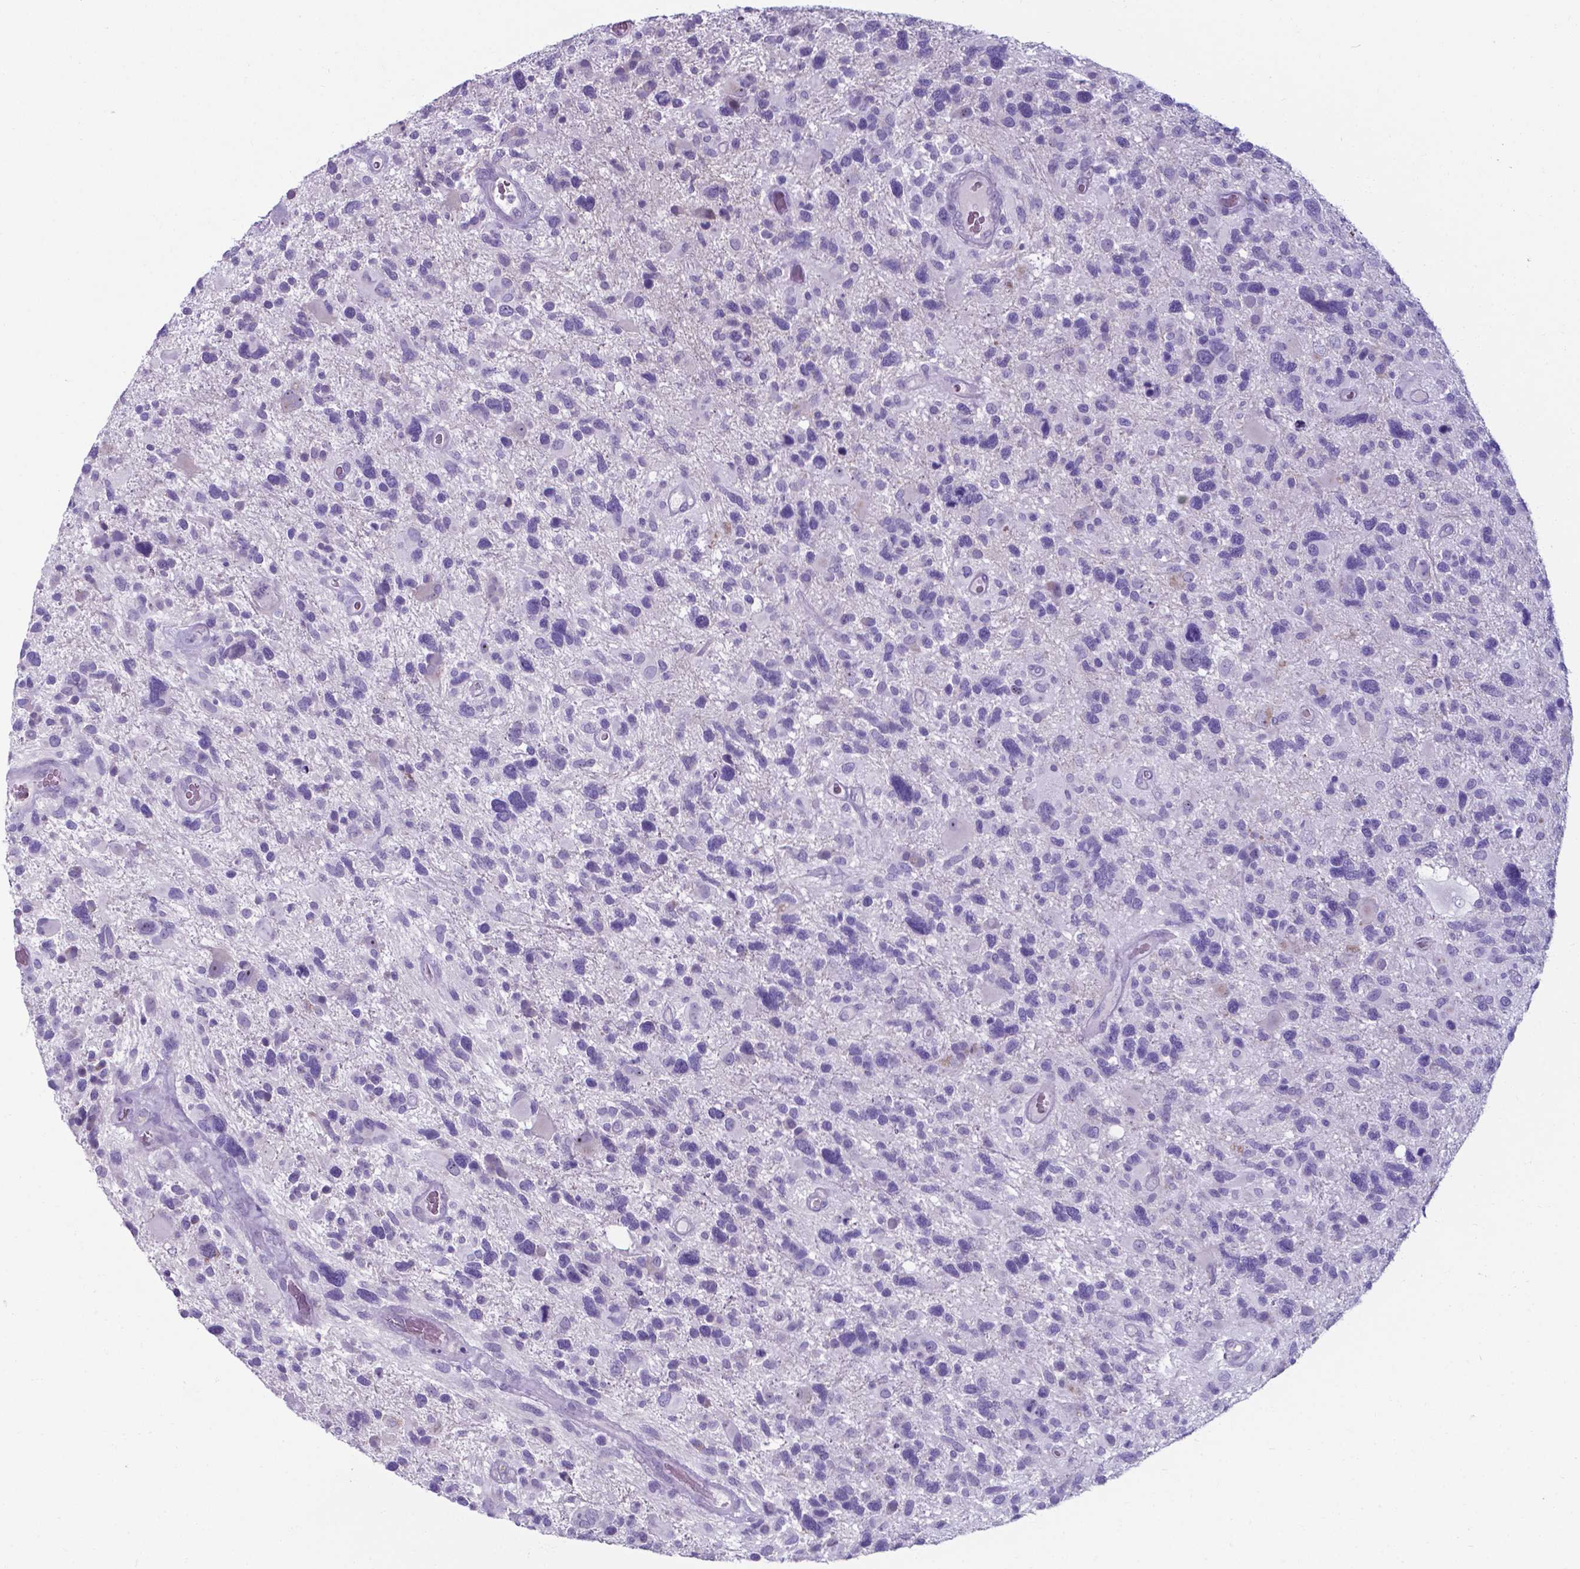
{"staining": {"intensity": "negative", "quantity": "none", "location": "none"}, "tissue": "glioma", "cell_type": "Tumor cells", "image_type": "cancer", "snomed": [{"axis": "morphology", "description": "Glioma, malignant, High grade"}, {"axis": "topography", "description": "Brain"}], "caption": "Micrograph shows no significant protein positivity in tumor cells of malignant high-grade glioma.", "gene": "AP5B1", "patient": {"sex": "male", "age": 49}}